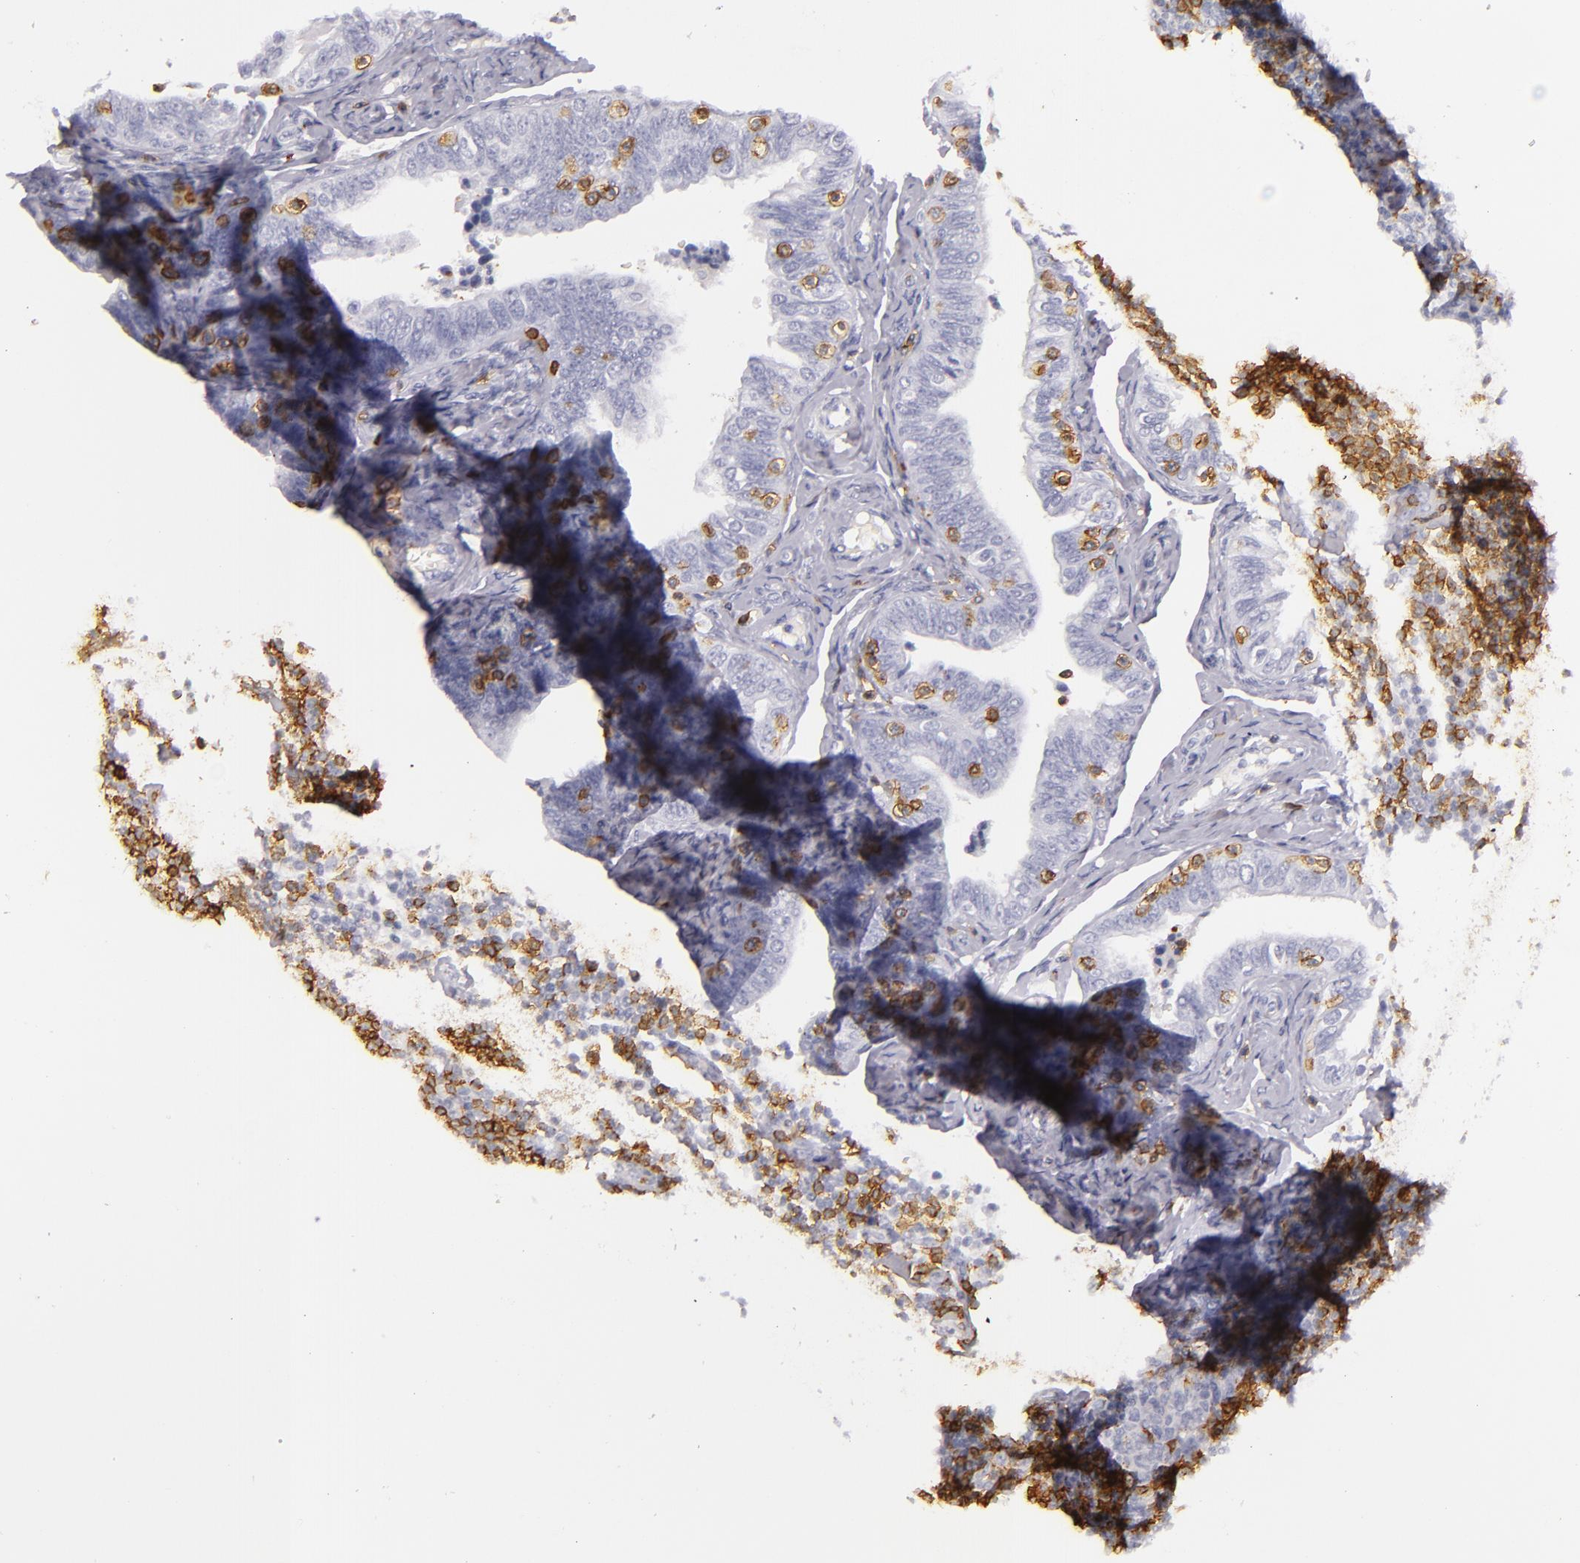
{"staining": {"intensity": "negative", "quantity": "none", "location": "none"}, "tissue": "fallopian tube", "cell_type": "Glandular cells", "image_type": "normal", "snomed": [{"axis": "morphology", "description": "Normal tissue, NOS"}, {"axis": "topography", "description": "Fallopian tube"}, {"axis": "topography", "description": "Ovary"}], "caption": "Protein analysis of unremarkable fallopian tube reveals no significant expression in glandular cells. Nuclei are stained in blue.", "gene": "LAT", "patient": {"sex": "female", "age": 69}}